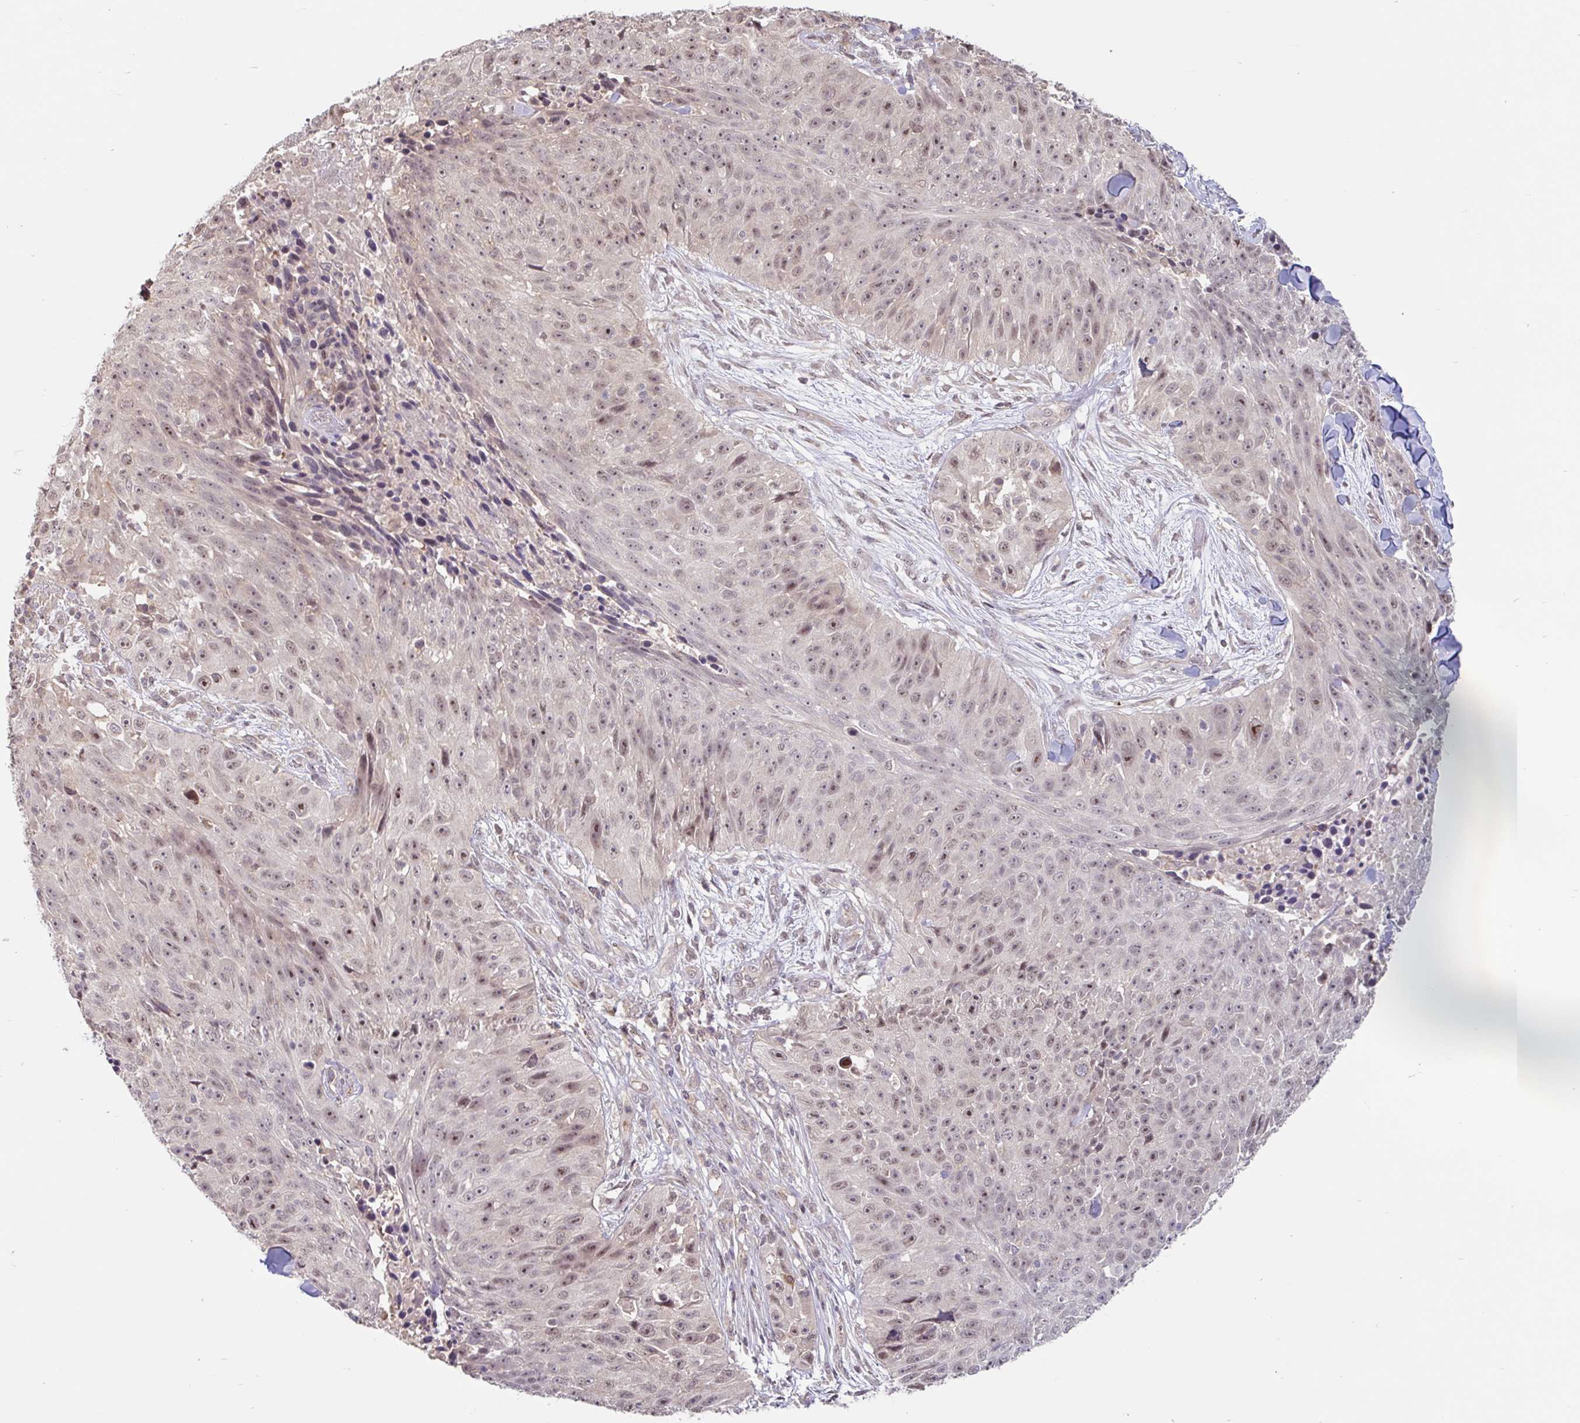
{"staining": {"intensity": "weak", "quantity": ">75%", "location": "nuclear"}, "tissue": "skin cancer", "cell_type": "Tumor cells", "image_type": "cancer", "snomed": [{"axis": "morphology", "description": "Squamous cell carcinoma, NOS"}, {"axis": "topography", "description": "Skin"}], "caption": "An IHC micrograph of neoplastic tissue is shown. Protein staining in brown highlights weak nuclear positivity in skin cancer within tumor cells. (brown staining indicates protein expression, while blue staining denotes nuclei).", "gene": "STYXL1", "patient": {"sex": "female", "age": 87}}